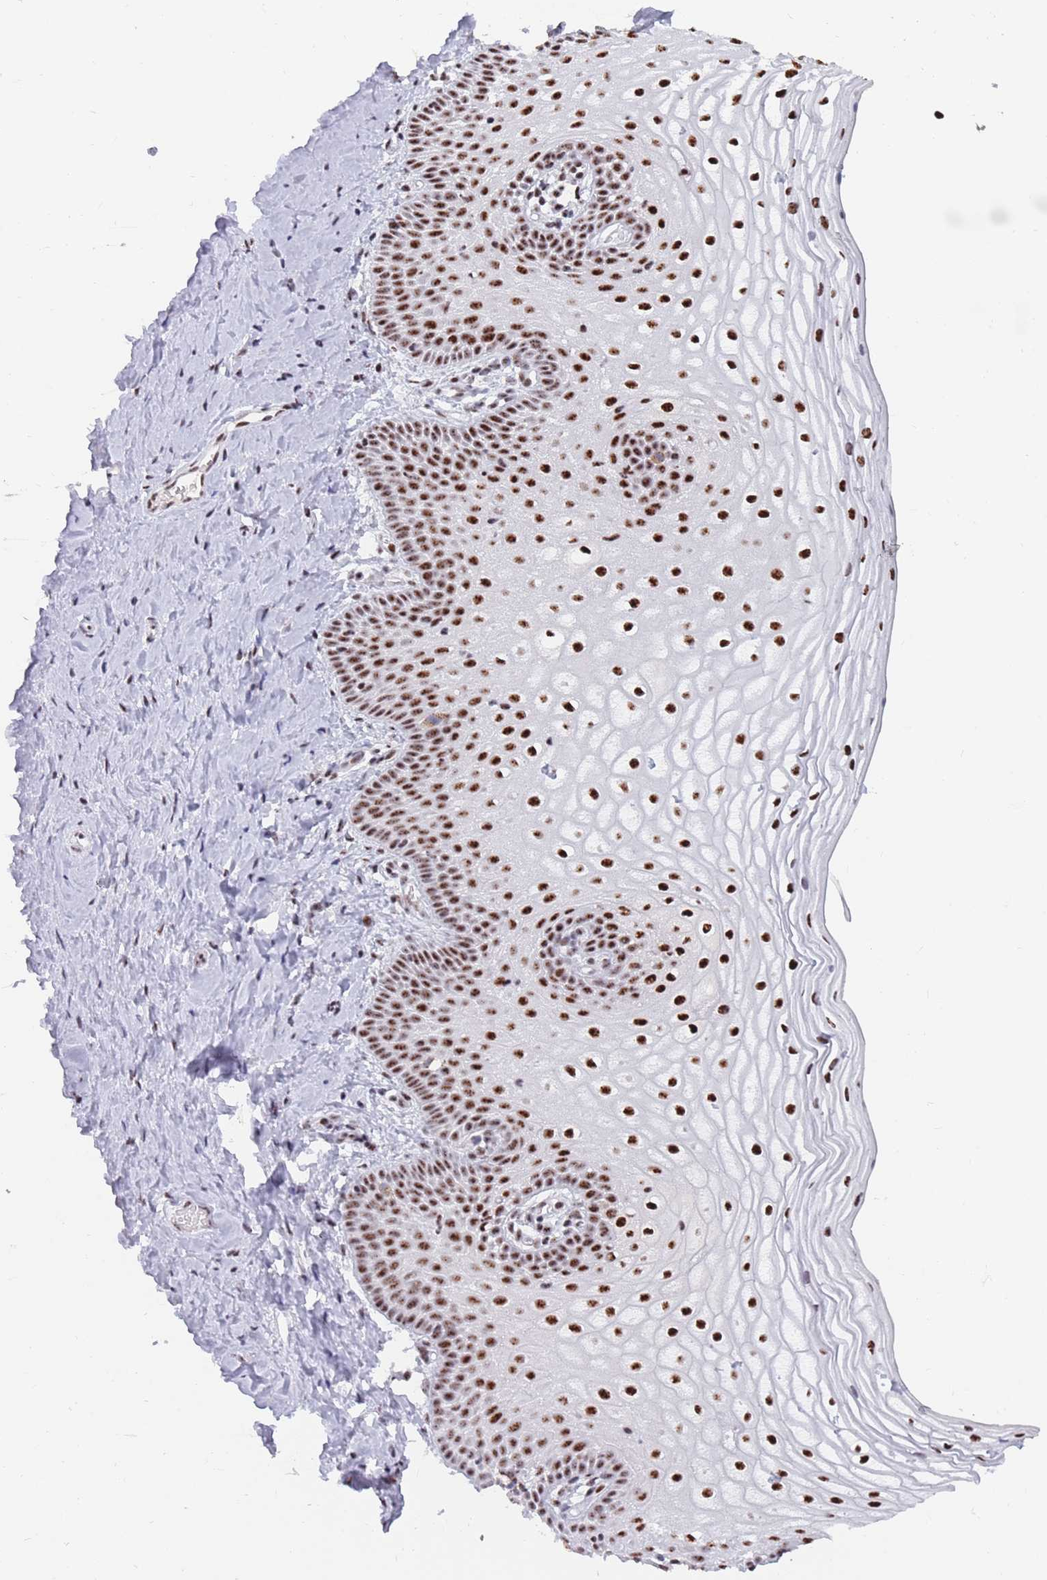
{"staining": {"intensity": "strong", "quantity": ">75%", "location": "nuclear"}, "tissue": "vagina", "cell_type": "Squamous epithelial cells", "image_type": "normal", "snomed": [{"axis": "morphology", "description": "Normal tissue, NOS"}, {"axis": "topography", "description": "Vagina"}], "caption": "Brown immunohistochemical staining in normal human vagina reveals strong nuclear staining in about >75% of squamous epithelial cells.", "gene": "TMEM35B", "patient": {"sex": "female", "age": 56}}